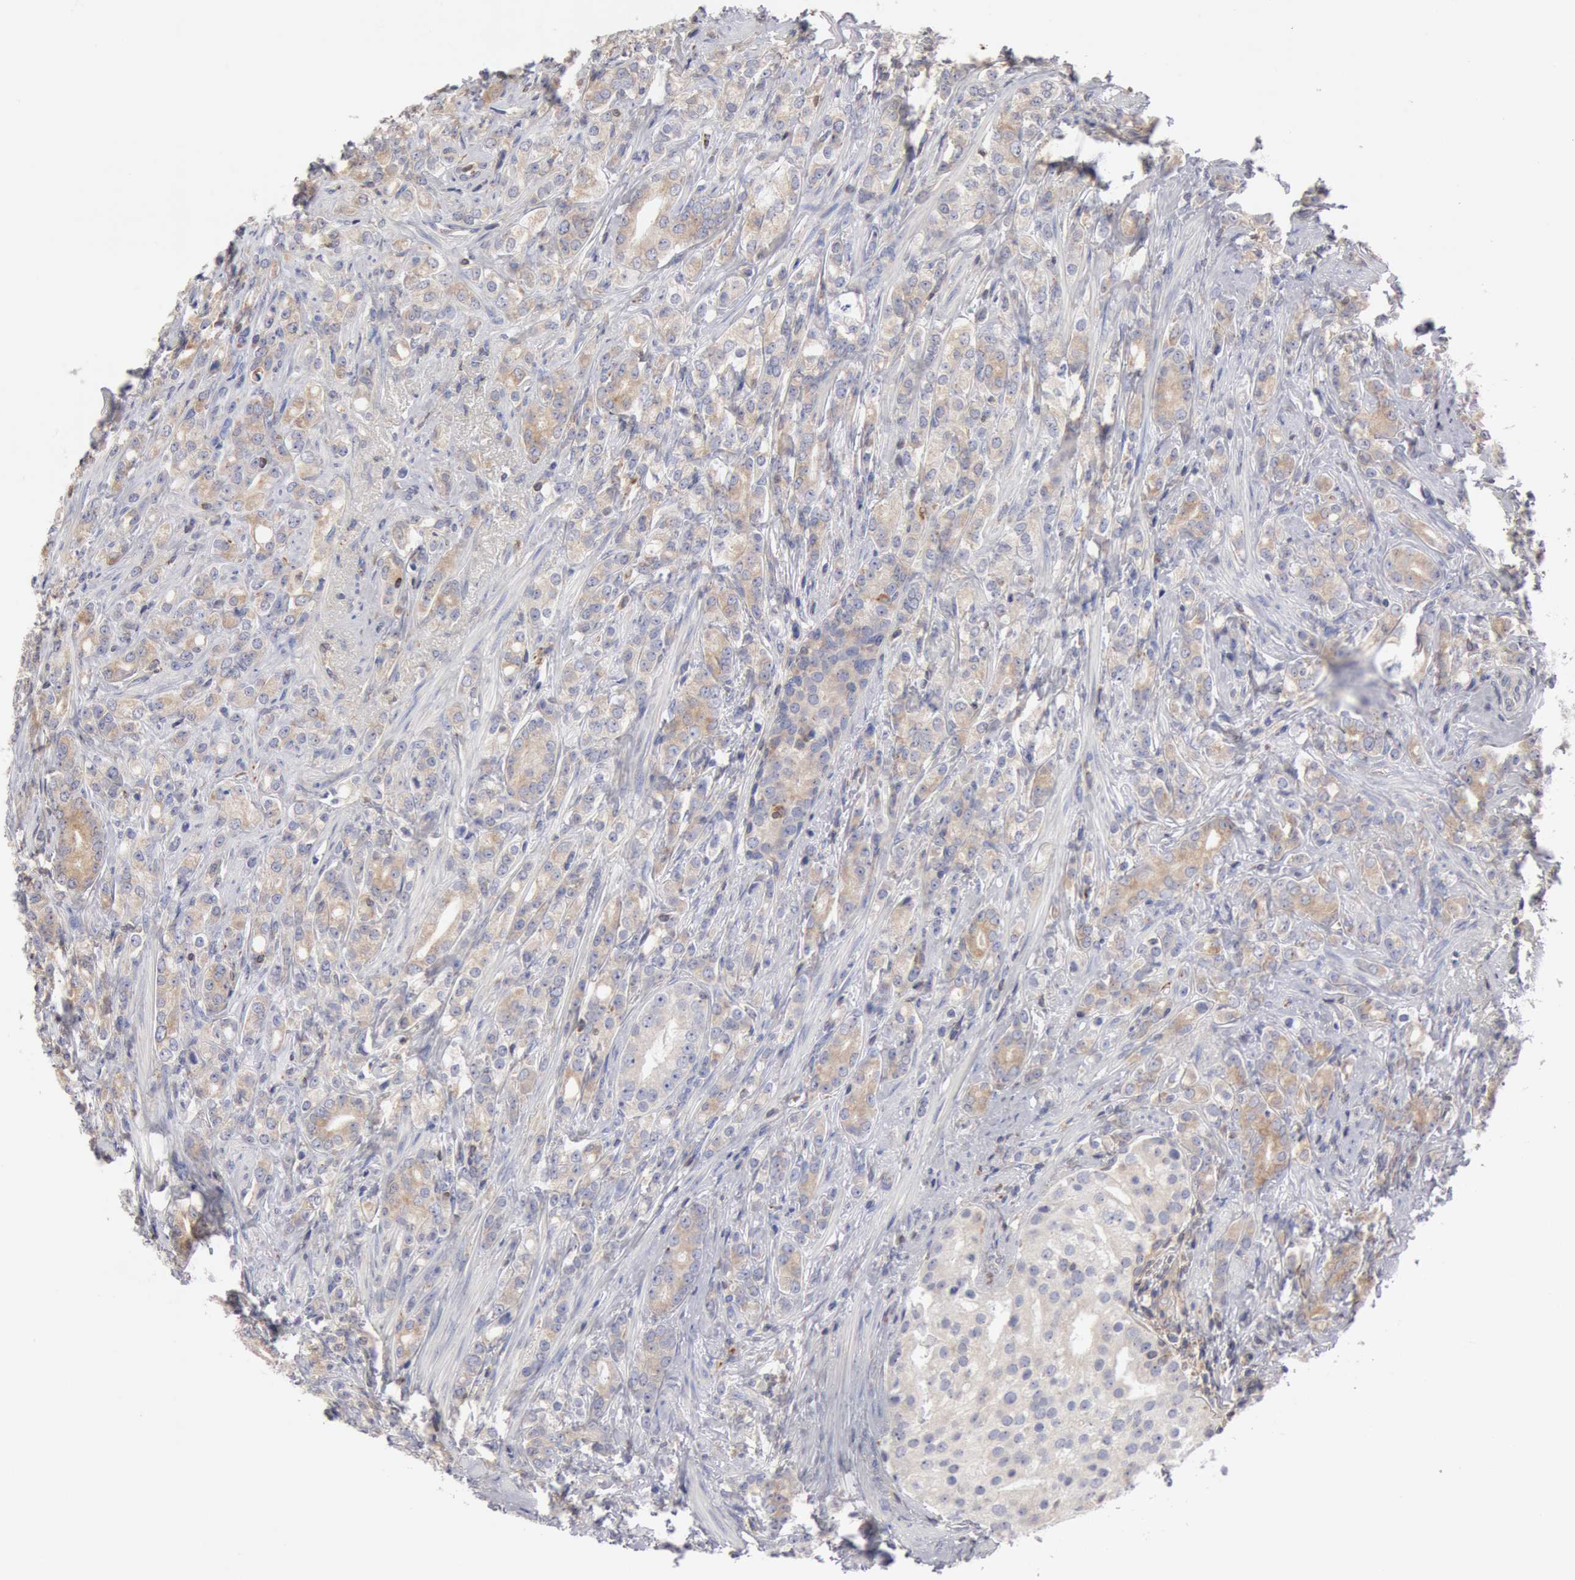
{"staining": {"intensity": "negative", "quantity": "none", "location": "none"}, "tissue": "prostate cancer", "cell_type": "Tumor cells", "image_type": "cancer", "snomed": [{"axis": "morphology", "description": "Adenocarcinoma, Medium grade"}, {"axis": "topography", "description": "Prostate"}], "caption": "Prostate cancer (medium-grade adenocarcinoma) was stained to show a protein in brown. There is no significant staining in tumor cells. Nuclei are stained in blue.", "gene": "OSBPL8", "patient": {"sex": "male", "age": 59}}